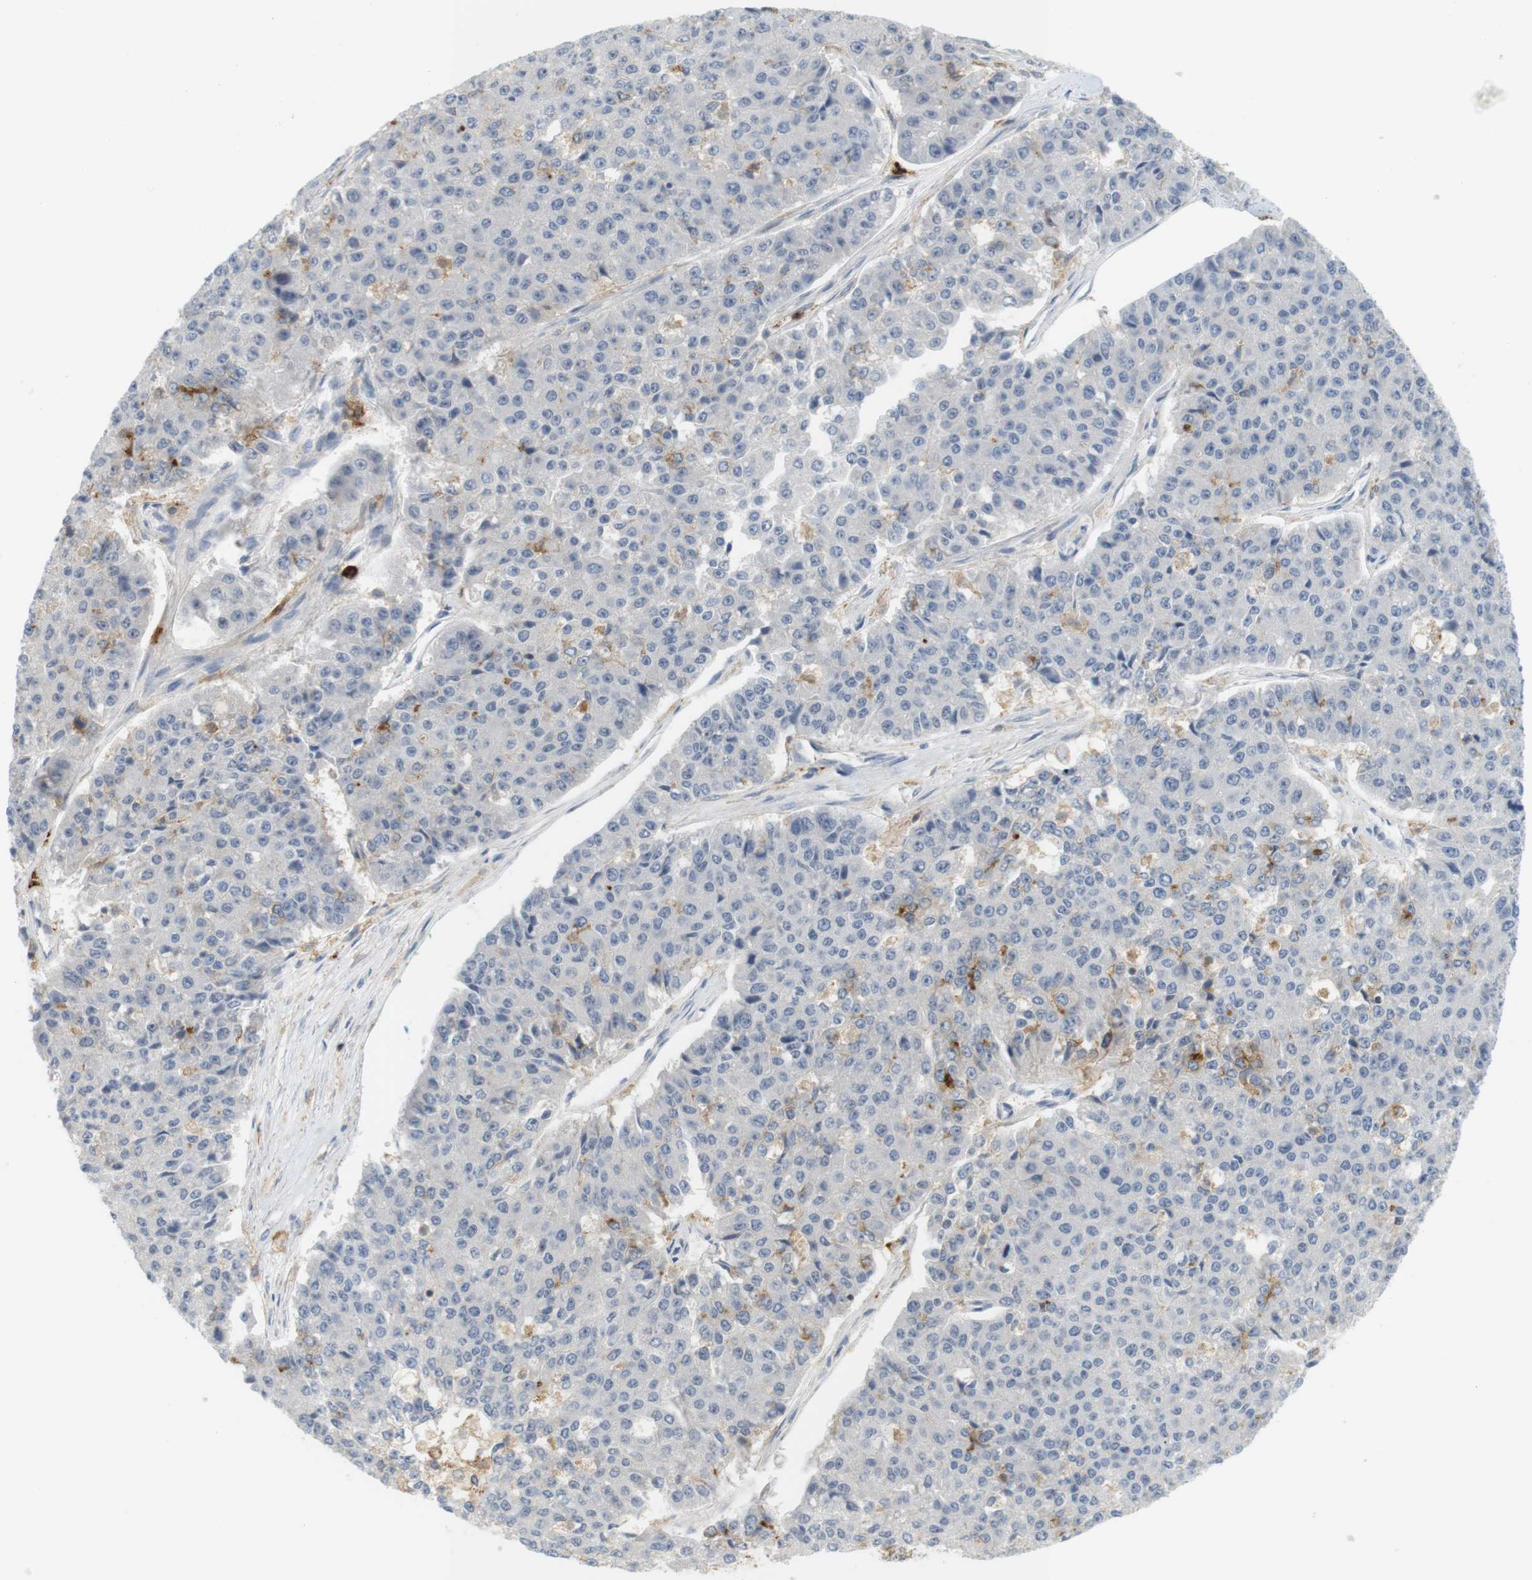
{"staining": {"intensity": "negative", "quantity": "none", "location": "none"}, "tissue": "pancreatic cancer", "cell_type": "Tumor cells", "image_type": "cancer", "snomed": [{"axis": "morphology", "description": "Adenocarcinoma, NOS"}, {"axis": "topography", "description": "Pancreas"}], "caption": "IHC micrograph of human pancreatic cancer (adenocarcinoma) stained for a protein (brown), which reveals no expression in tumor cells.", "gene": "SIRPA", "patient": {"sex": "male", "age": 50}}